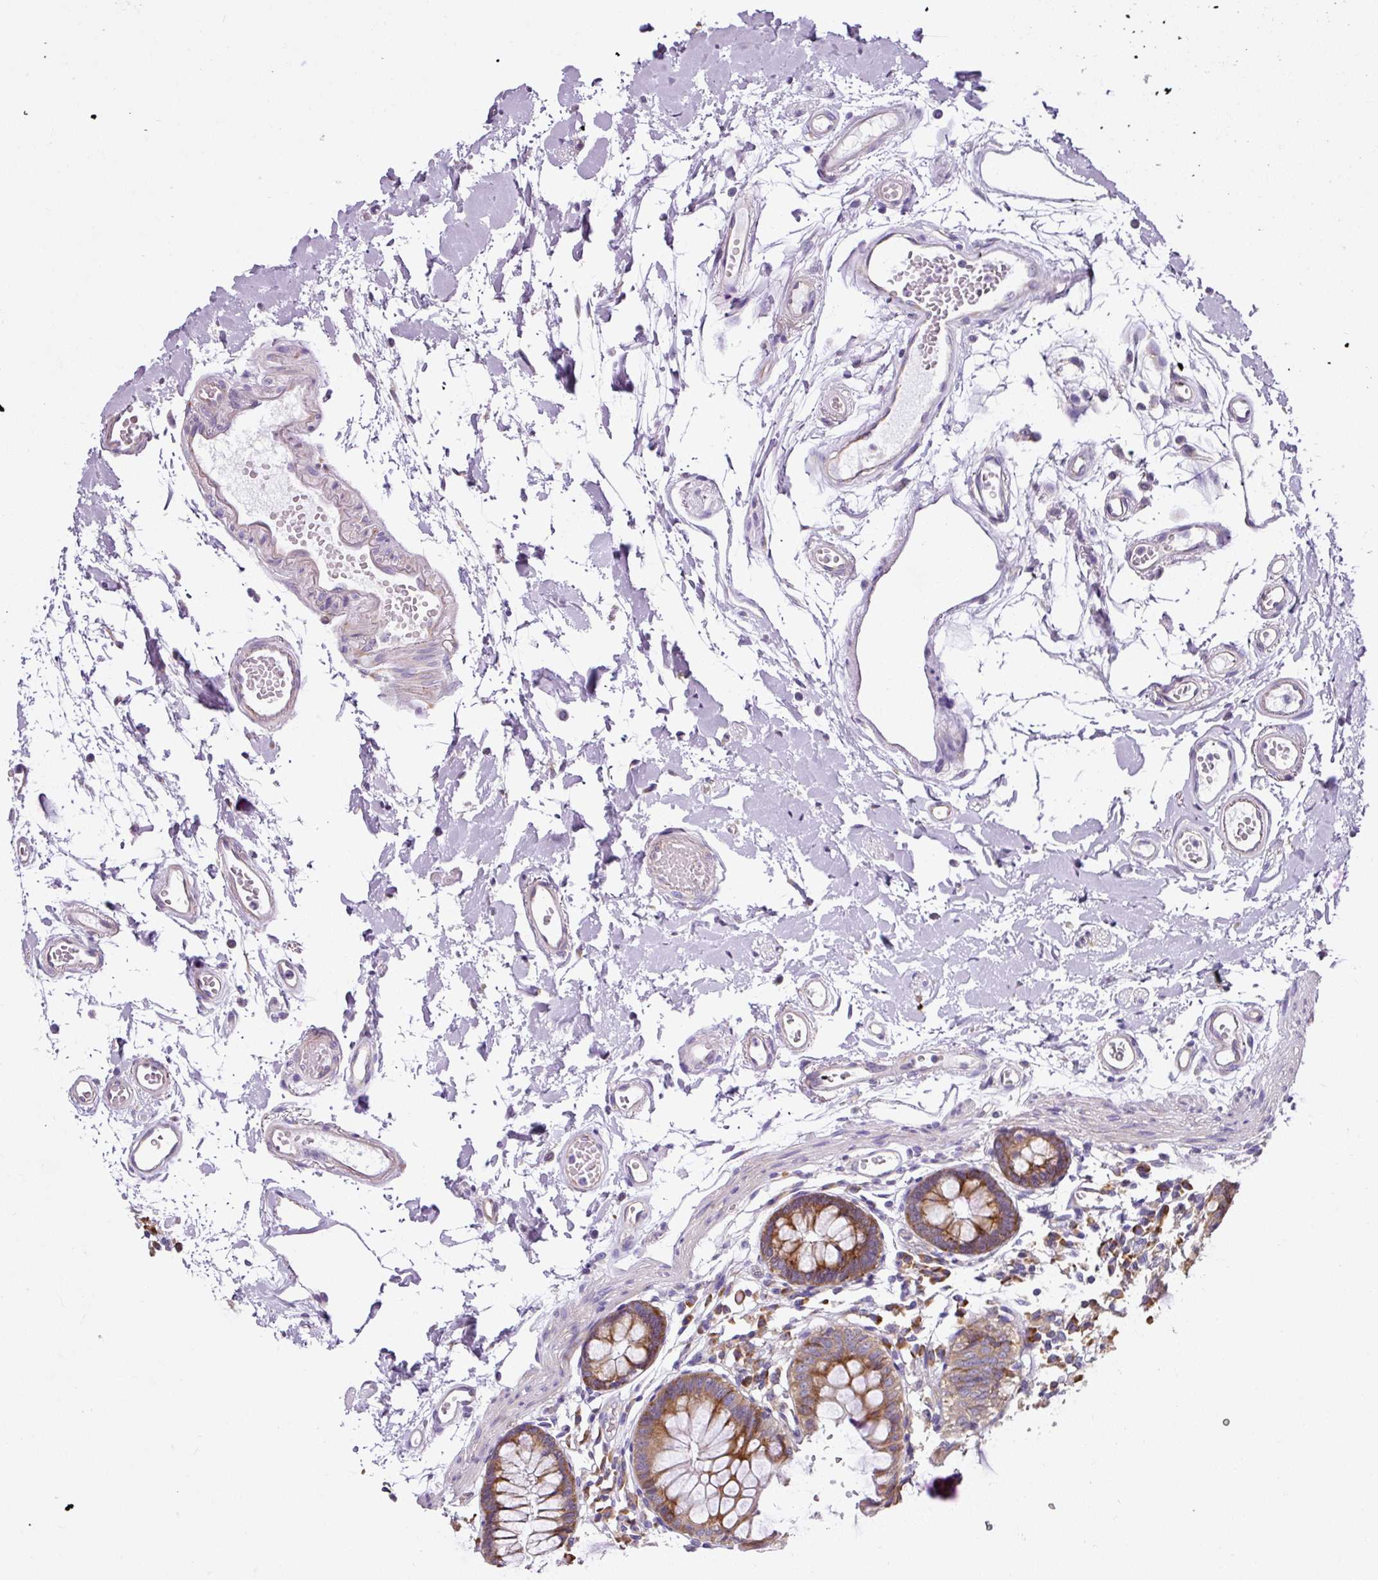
{"staining": {"intensity": "negative", "quantity": "none", "location": "none"}, "tissue": "colon", "cell_type": "Endothelial cells", "image_type": "normal", "snomed": [{"axis": "morphology", "description": "Normal tissue, NOS"}, {"axis": "topography", "description": "Colon"}], "caption": "IHC micrograph of normal colon: human colon stained with DAB (3,3'-diaminobenzidine) shows no significant protein staining in endothelial cells.", "gene": "RPL10A", "patient": {"sex": "female", "age": 84}}